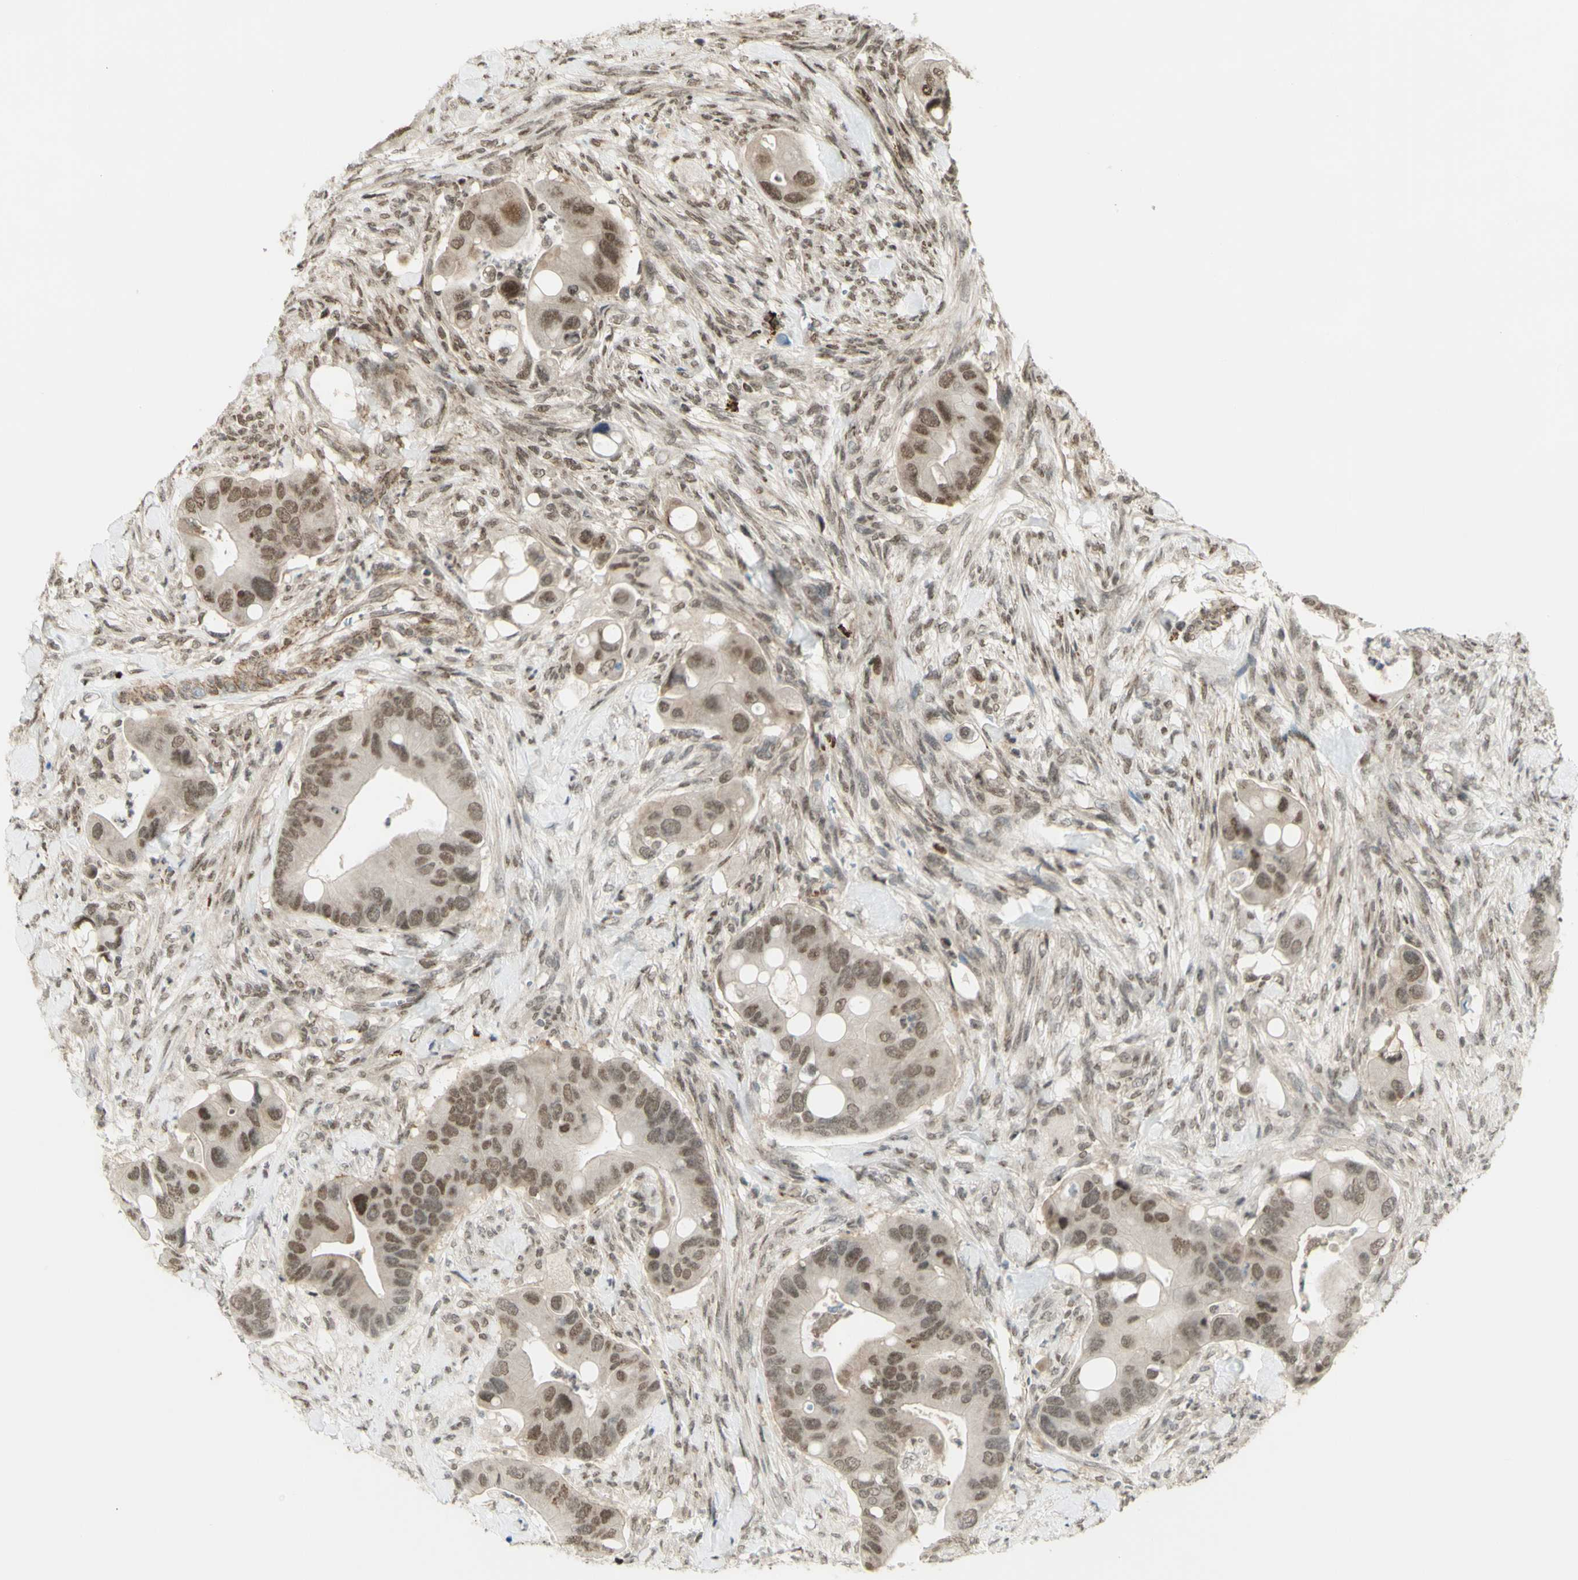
{"staining": {"intensity": "weak", "quantity": ">75%", "location": "nuclear"}, "tissue": "colorectal cancer", "cell_type": "Tumor cells", "image_type": "cancer", "snomed": [{"axis": "morphology", "description": "Adenocarcinoma, NOS"}, {"axis": "topography", "description": "Rectum"}], "caption": "Immunohistochemical staining of human colorectal cancer displays weak nuclear protein positivity in approximately >75% of tumor cells. Ihc stains the protein of interest in brown and the nuclei are stained blue.", "gene": "ZMYM6", "patient": {"sex": "female", "age": 57}}